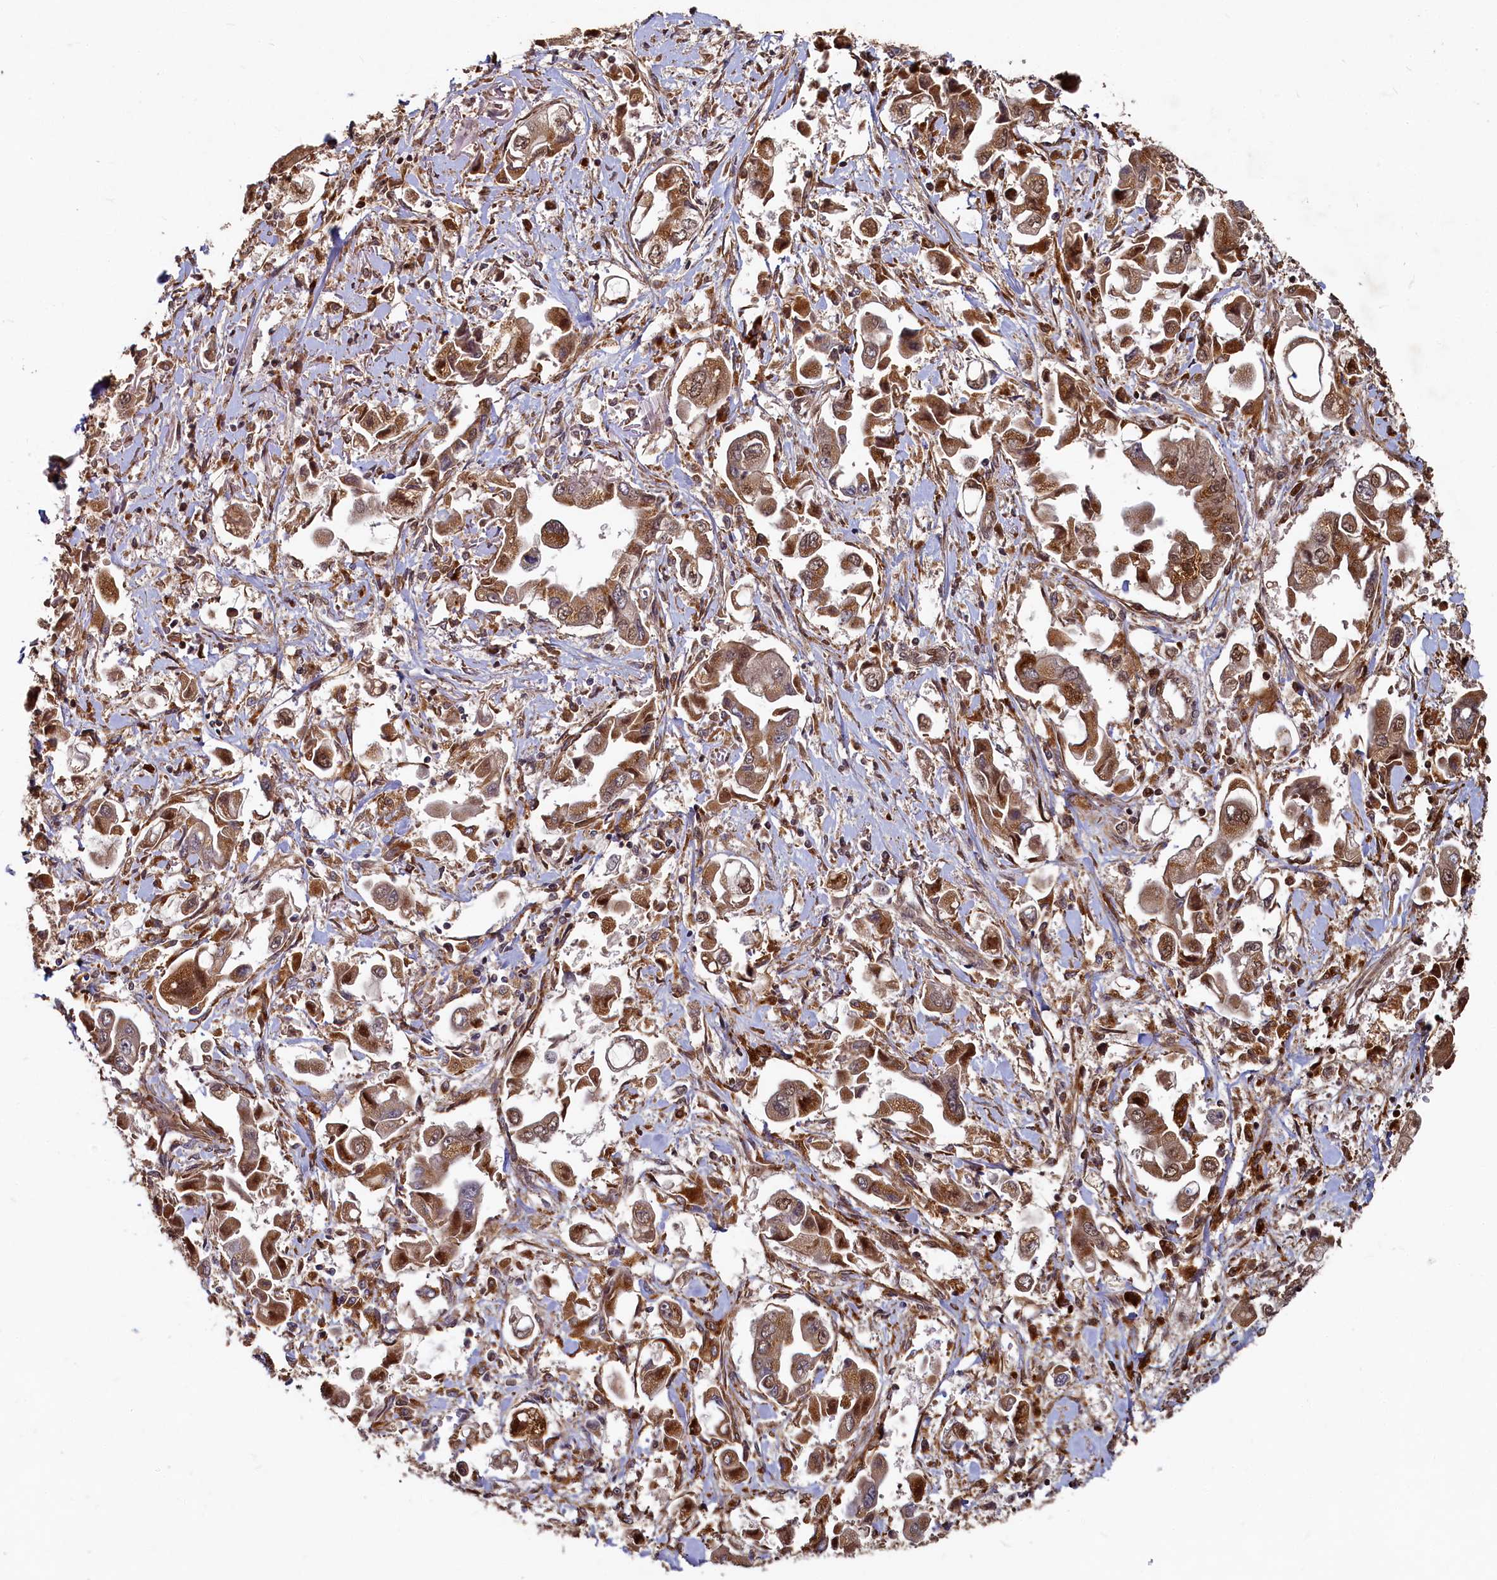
{"staining": {"intensity": "moderate", "quantity": ">75%", "location": "cytoplasmic/membranous,nuclear"}, "tissue": "stomach cancer", "cell_type": "Tumor cells", "image_type": "cancer", "snomed": [{"axis": "morphology", "description": "Adenocarcinoma, NOS"}, {"axis": "topography", "description": "Stomach"}], "caption": "Stomach cancer stained with immunohistochemistry shows moderate cytoplasmic/membranous and nuclear positivity in approximately >75% of tumor cells.", "gene": "TRIM23", "patient": {"sex": "male", "age": 62}}